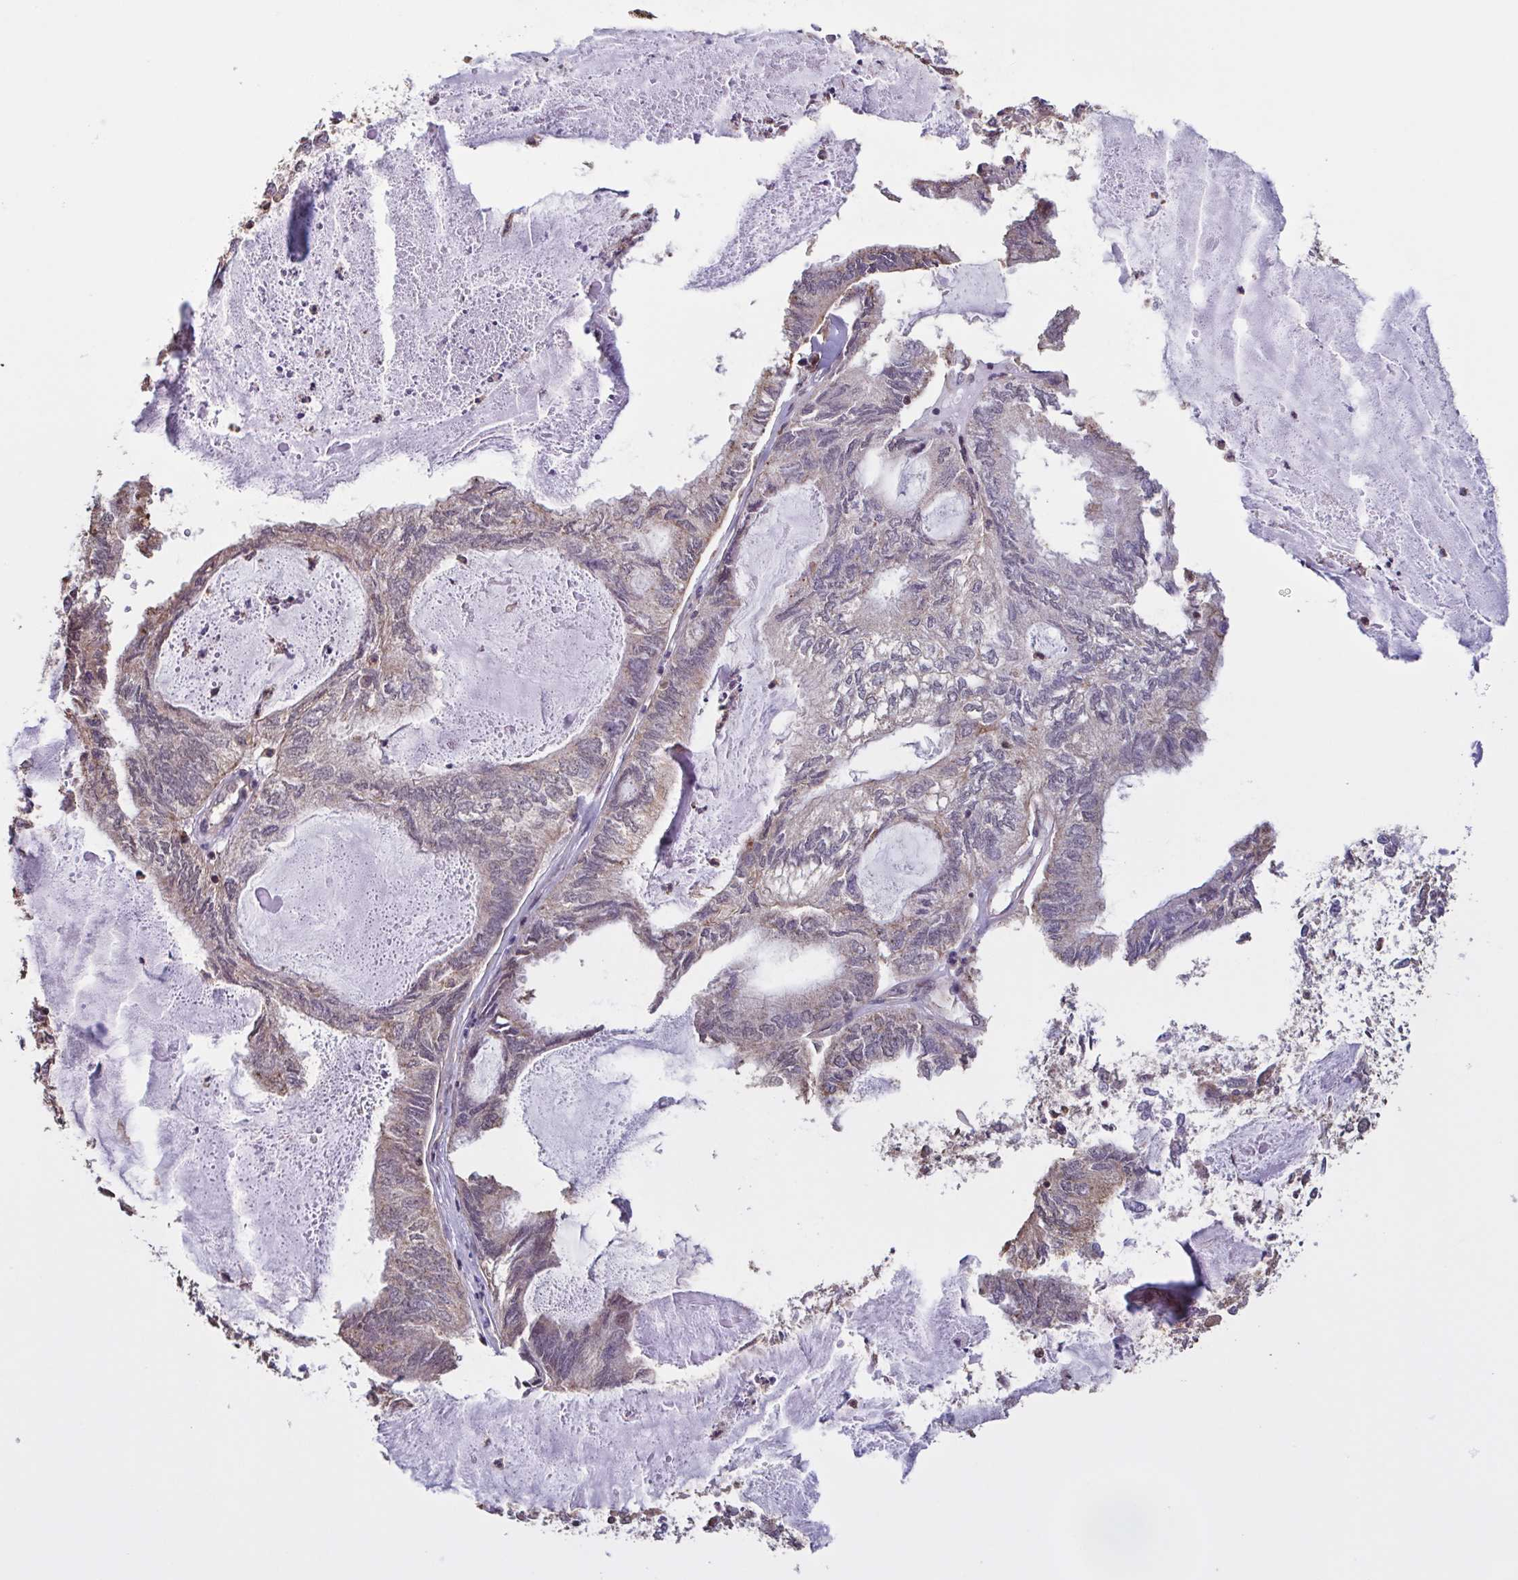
{"staining": {"intensity": "weak", "quantity": "<25%", "location": "cytoplasmic/membranous"}, "tissue": "endometrial cancer", "cell_type": "Tumor cells", "image_type": "cancer", "snomed": [{"axis": "morphology", "description": "Adenocarcinoma, NOS"}, {"axis": "topography", "description": "Endometrium"}], "caption": "This micrograph is of adenocarcinoma (endometrial) stained with immunohistochemistry to label a protein in brown with the nuclei are counter-stained blue. There is no expression in tumor cells.", "gene": "ZNF200", "patient": {"sex": "female", "age": 80}}